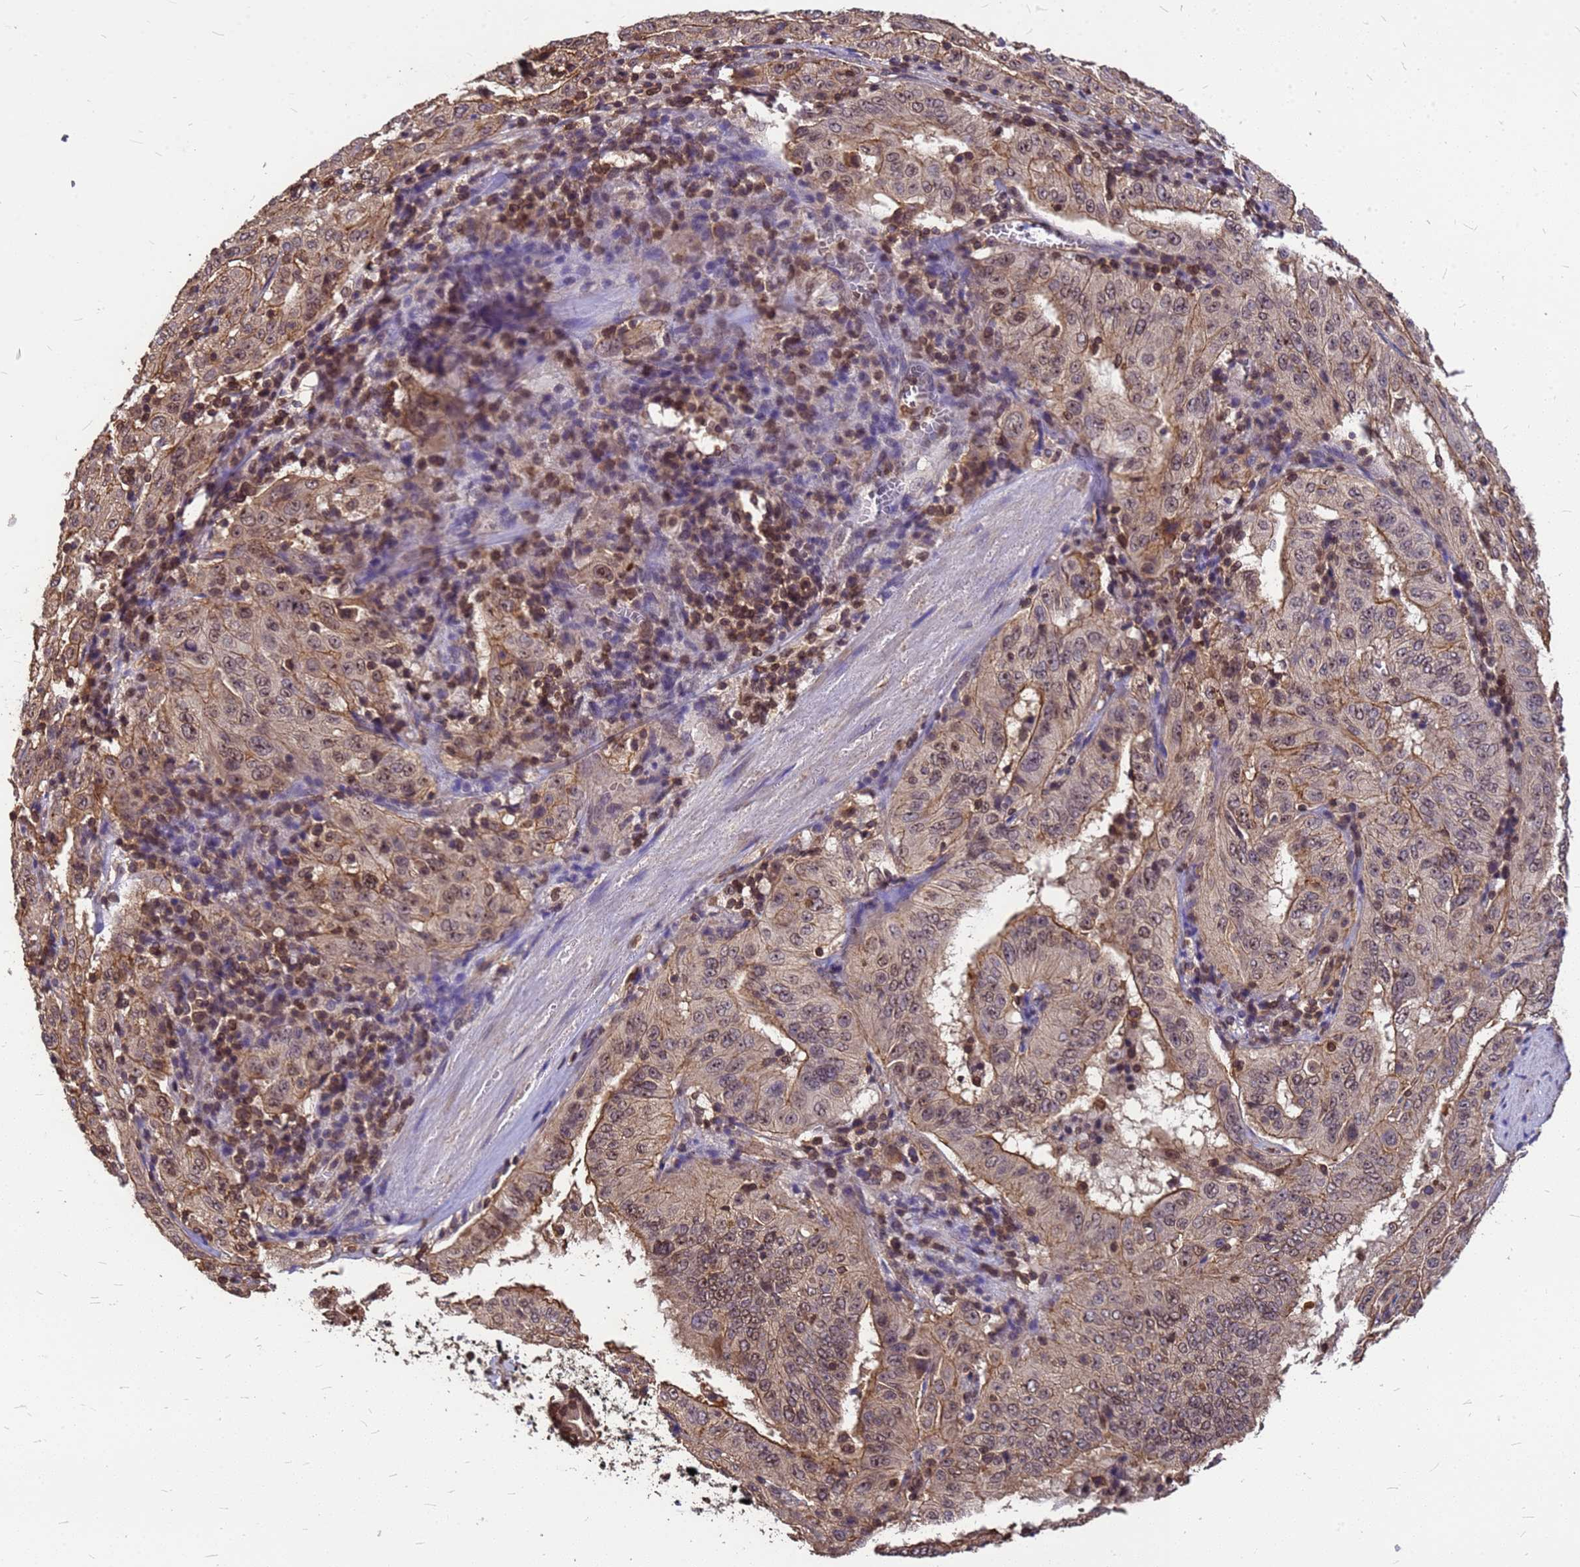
{"staining": {"intensity": "moderate", "quantity": ">75%", "location": "cytoplasmic/membranous,nuclear"}, "tissue": "pancreatic cancer", "cell_type": "Tumor cells", "image_type": "cancer", "snomed": [{"axis": "morphology", "description": "Adenocarcinoma, NOS"}, {"axis": "topography", "description": "Pancreas"}], "caption": "Adenocarcinoma (pancreatic) tissue displays moderate cytoplasmic/membranous and nuclear staining in approximately >75% of tumor cells, visualized by immunohistochemistry. The staining was performed using DAB, with brown indicating positive protein expression. Nuclei are stained blue with hematoxylin.", "gene": "C1orf35", "patient": {"sex": "male", "age": 63}}